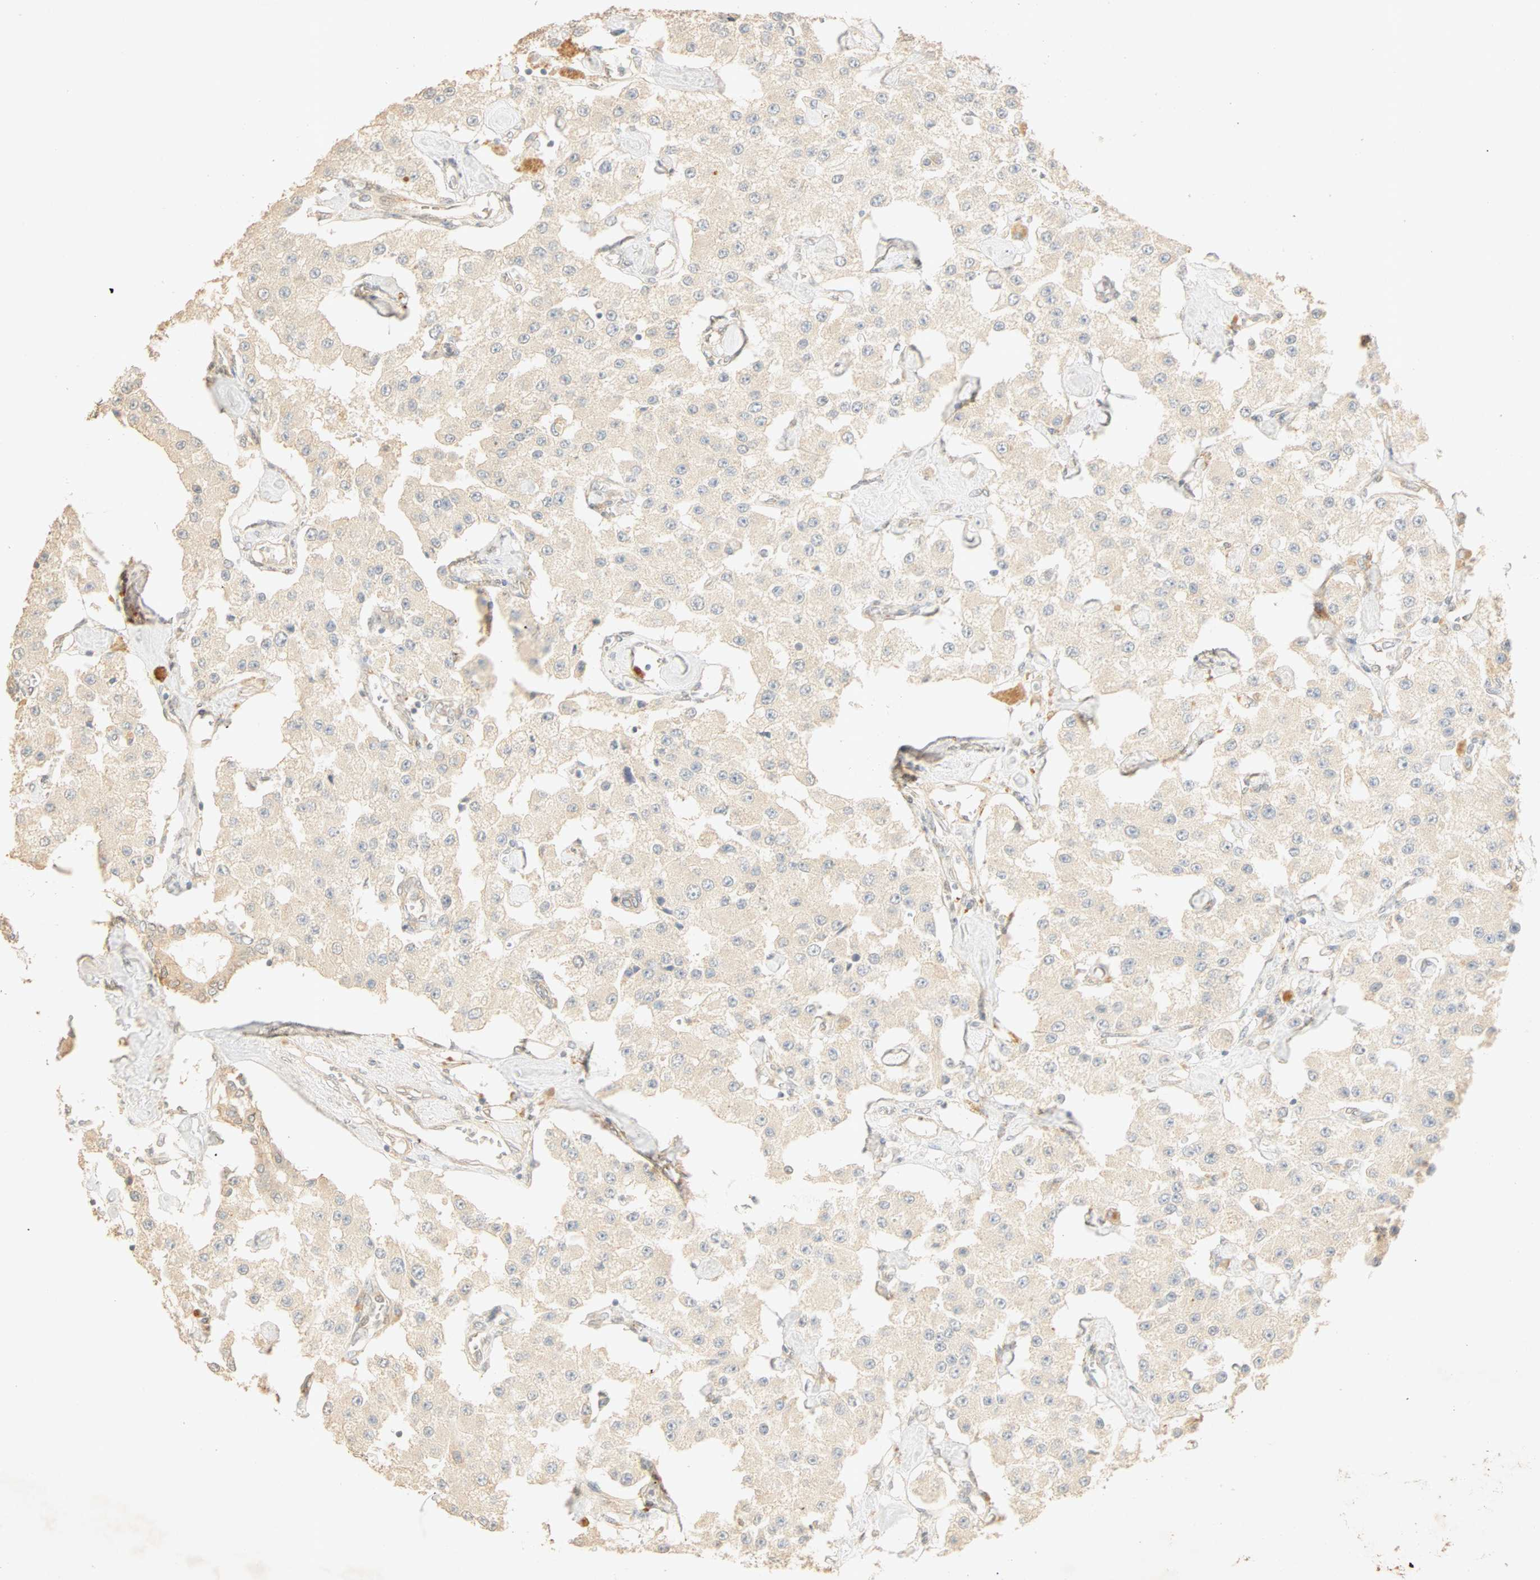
{"staining": {"intensity": "weak", "quantity": "<25%", "location": "cytoplasmic/membranous"}, "tissue": "carcinoid", "cell_type": "Tumor cells", "image_type": "cancer", "snomed": [{"axis": "morphology", "description": "Carcinoid, malignant, NOS"}, {"axis": "topography", "description": "Pancreas"}], "caption": "Protein analysis of carcinoid displays no significant staining in tumor cells.", "gene": "SELENBP1", "patient": {"sex": "male", "age": 41}}